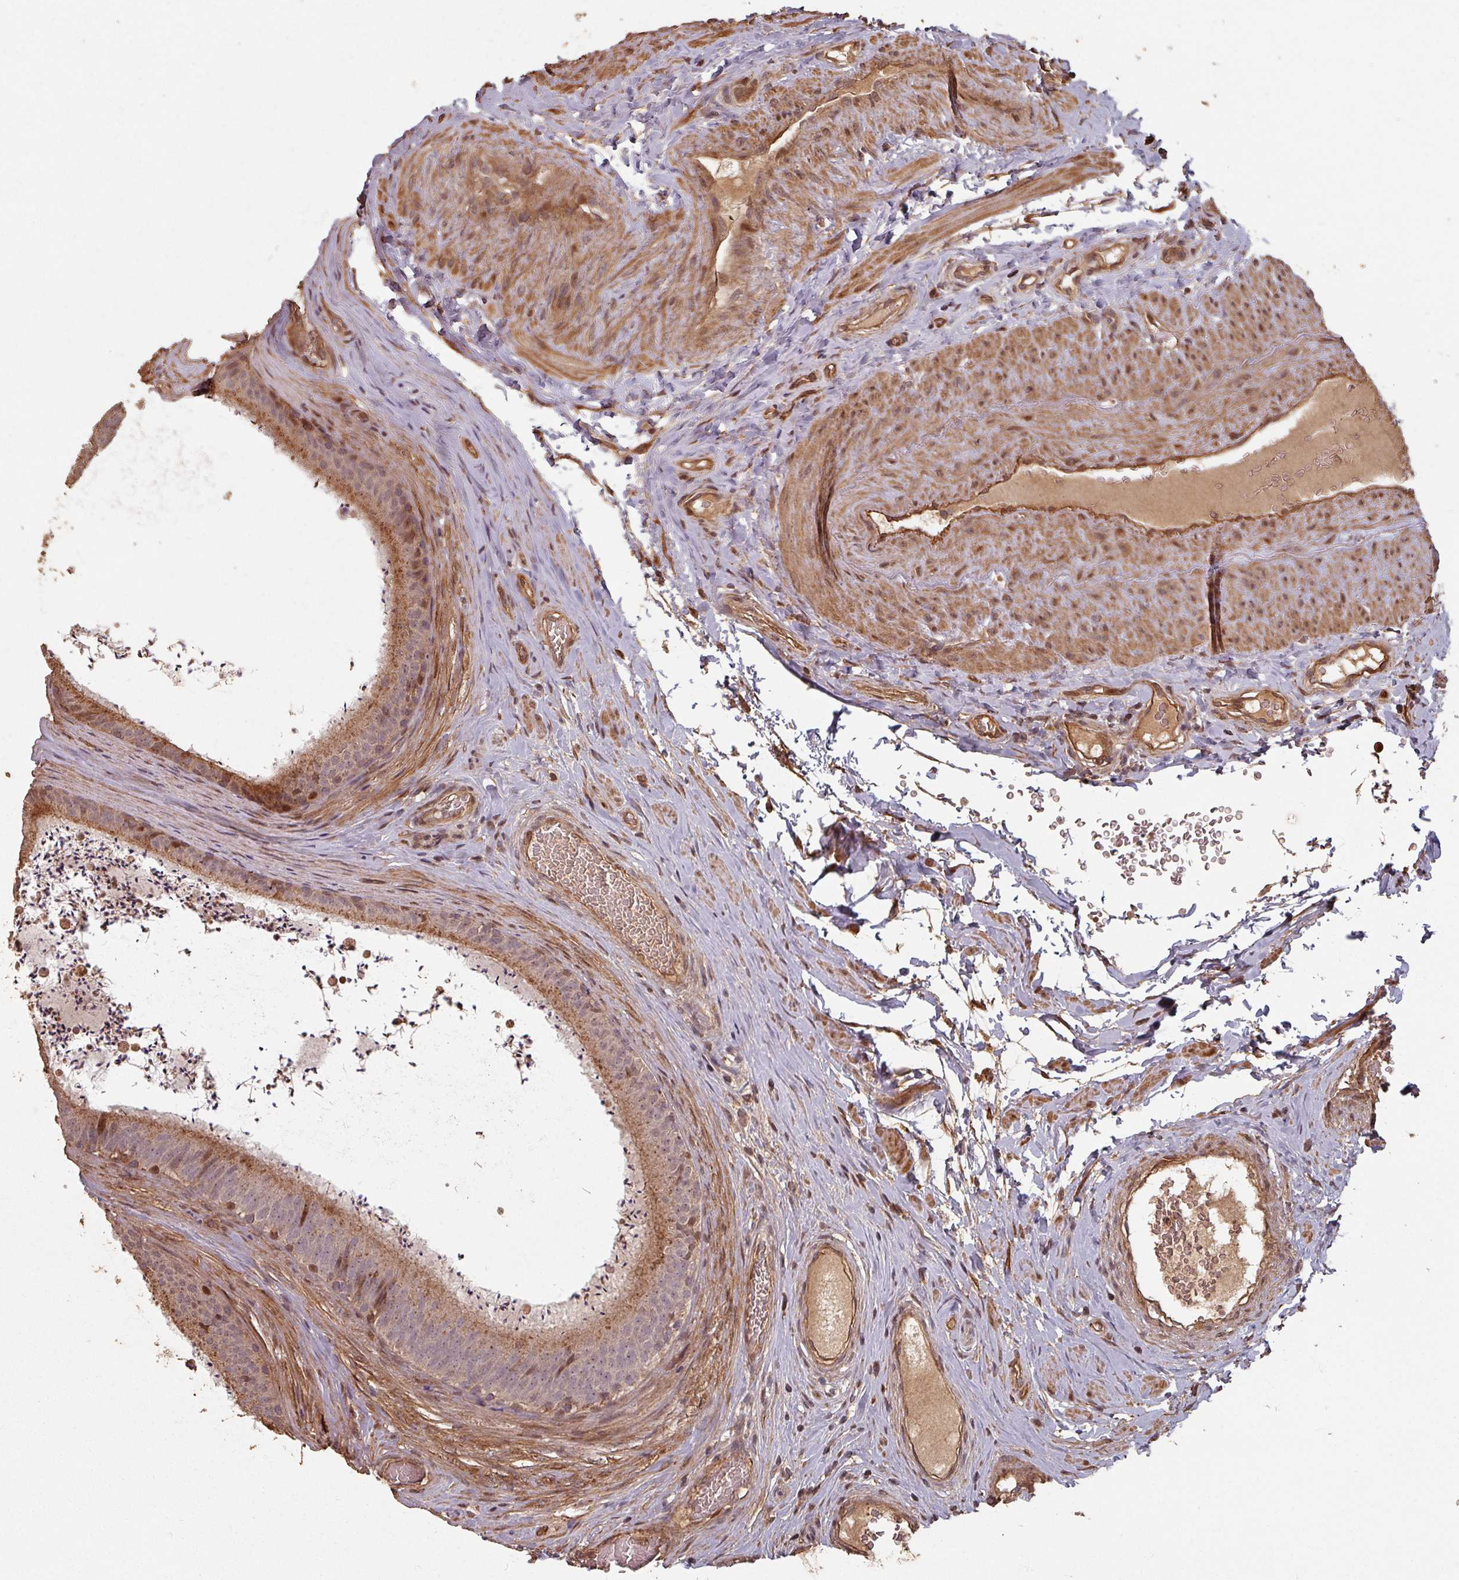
{"staining": {"intensity": "moderate", "quantity": ">75%", "location": "cytoplasmic/membranous,nuclear"}, "tissue": "epididymis", "cell_type": "Glandular cells", "image_type": "normal", "snomed": [{"axis": "morphology", "description": "Normal tissue, NOS"}, {"axis": "topography", "description": "Testis"}, {"axis": "topography", "description": "Epididymis"}], "caption": "Brown immunohistochemical staining in unremarkable human epididymis demonstrates moderate cytoplasmic/membranous,nuclear staining in about >75% of glandular cells. The staining was performed using DAB (3,3'-diaminobenzidine) to visualize the protein expression in brown, while the nuclei were stained in blue with hematoxylin (Magnification: 20x).", "gene": "EID1", "patient": {"sex": "male", "age": 41}}